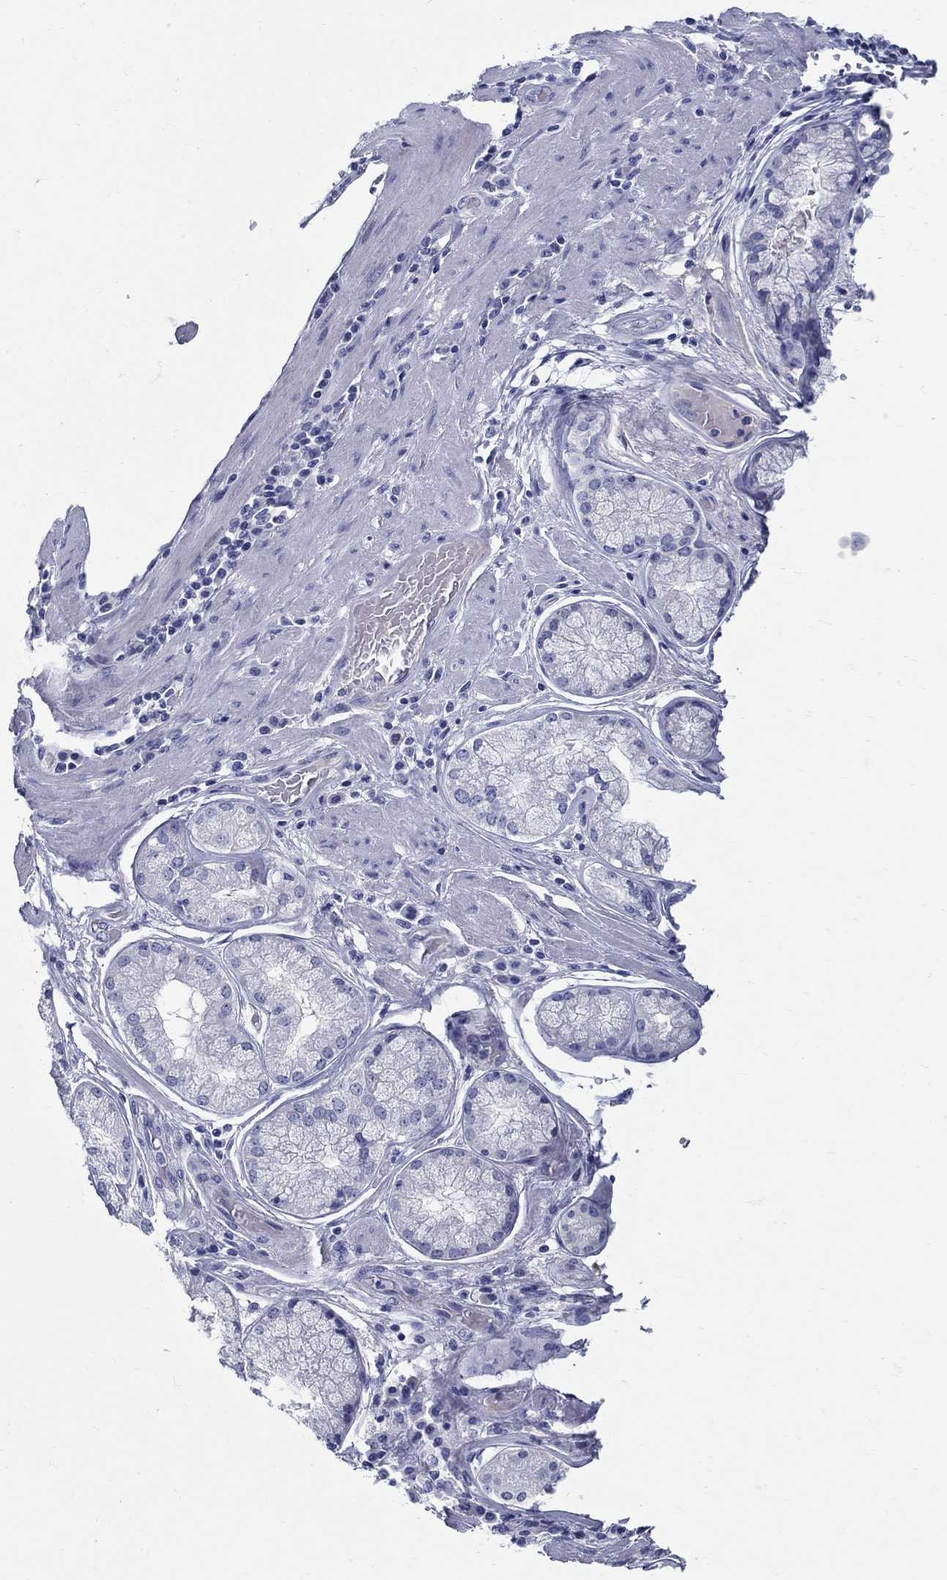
{"staining": {"intensity": "negative", "quantity": "none", "location": "none"}, "tissue": "stomach cancer", "cell_type": "Tumor cells", "image_type": "cancer", "snomed": [{"axis": "morphology", "description": "Adenocarcinoma, NOS"}, {"axis": "topography", "description": "Stomach, lower"}], "caption": "This is a image of immunohistochemistry staining of stomach cancer (adenocarcinoma), which shows no expression in tumor cells.", "gene": "CRYGD", "patient": {"sex": "female", "age": 76}}